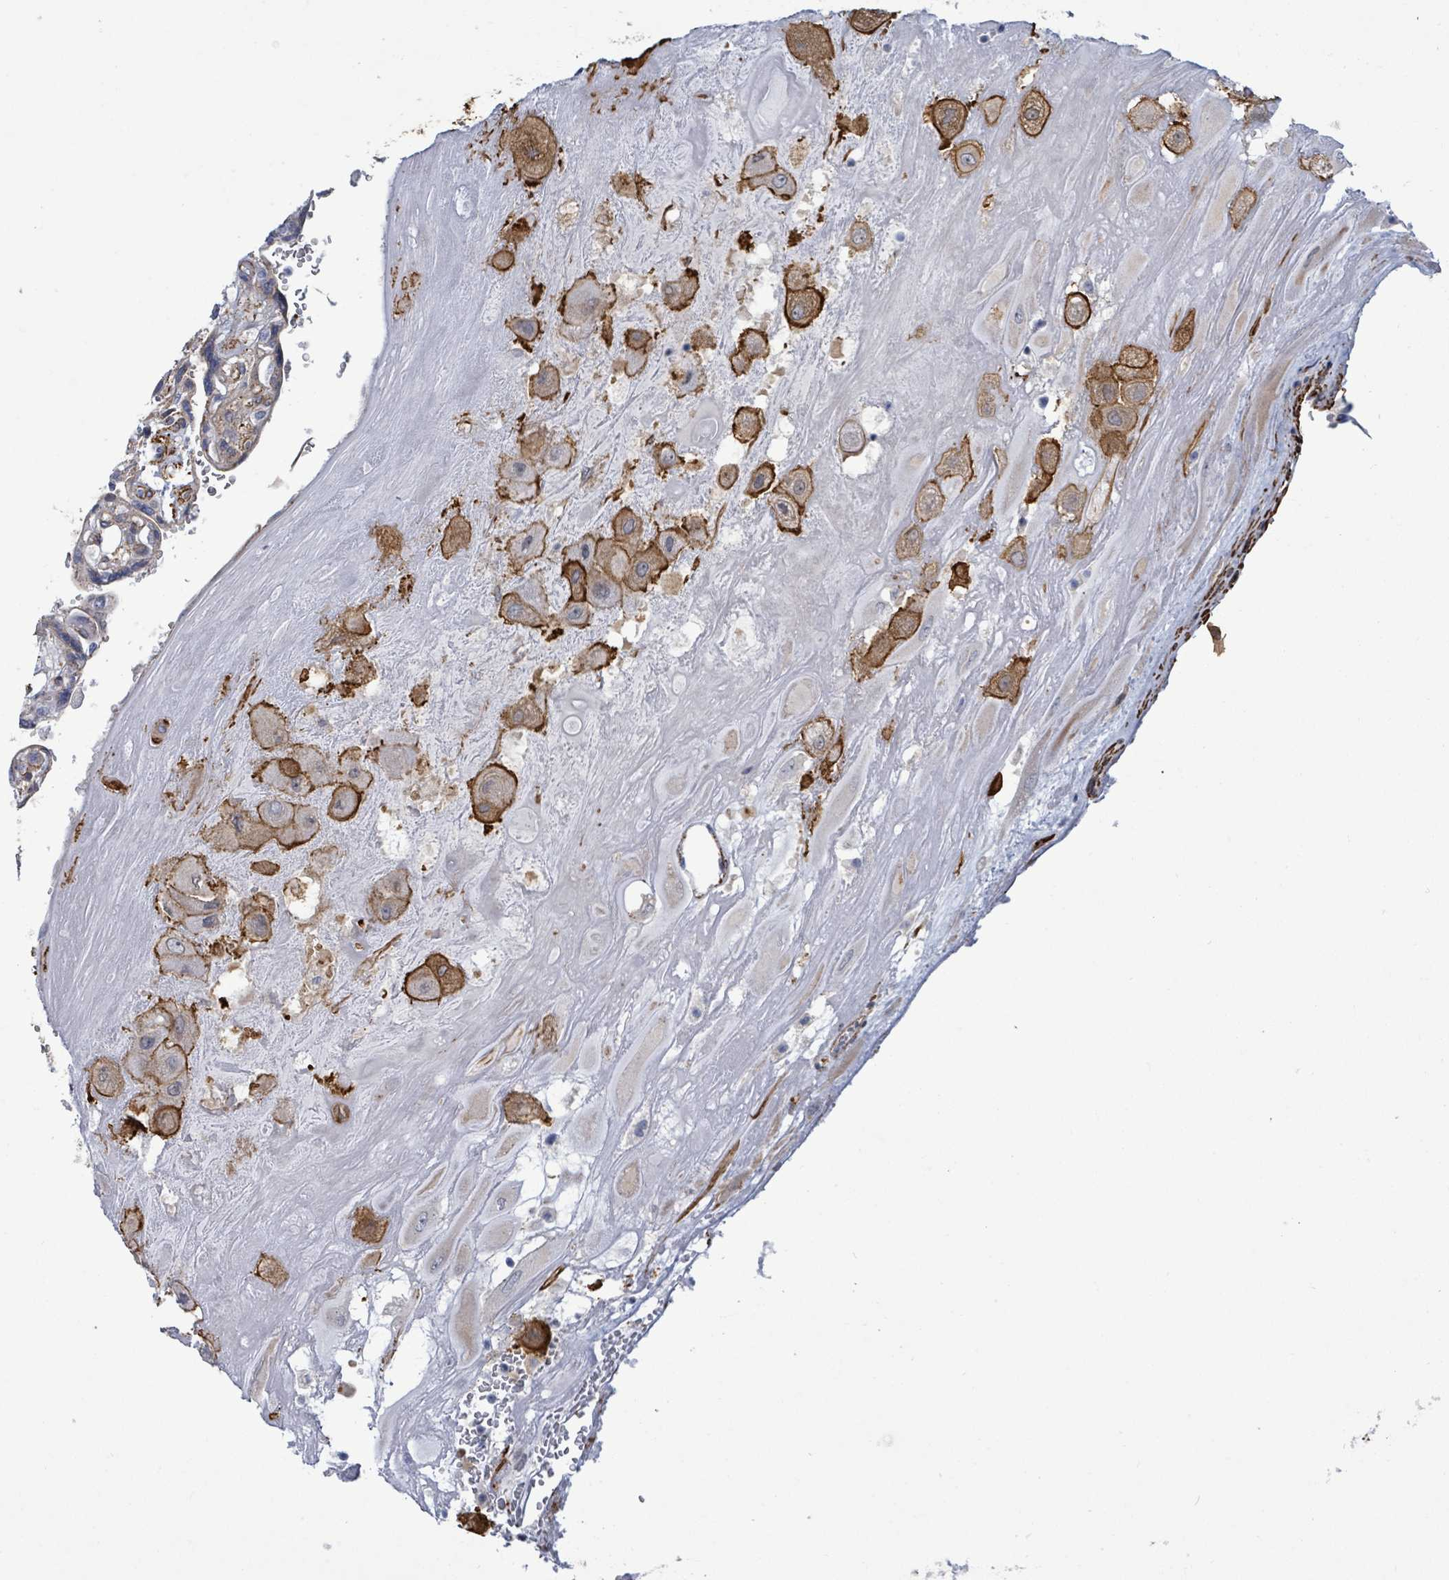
{"staining": {"intensity": "negative", "quantity": "none", "location": "none"}, "tissue": "placenta", "cell_type": "Decidual cells", "image_type": "normal", "snomed": [{"axis": "morphology", "description": "Normal tissue, NOS"}, {"axis": "topography", "description": "Placenta"}], "caption": "This photomicrograph is of unremarkable placenta stained with immunohistochemistry to label a protein in brown with the nuclei are counter-stained blue. There is no positivity in decidual cells. (DAB immunohistochemistry (IHC), high magnification).", "gene": "DMRTC1B", "patient": {"sex": "female", "age": 32}}